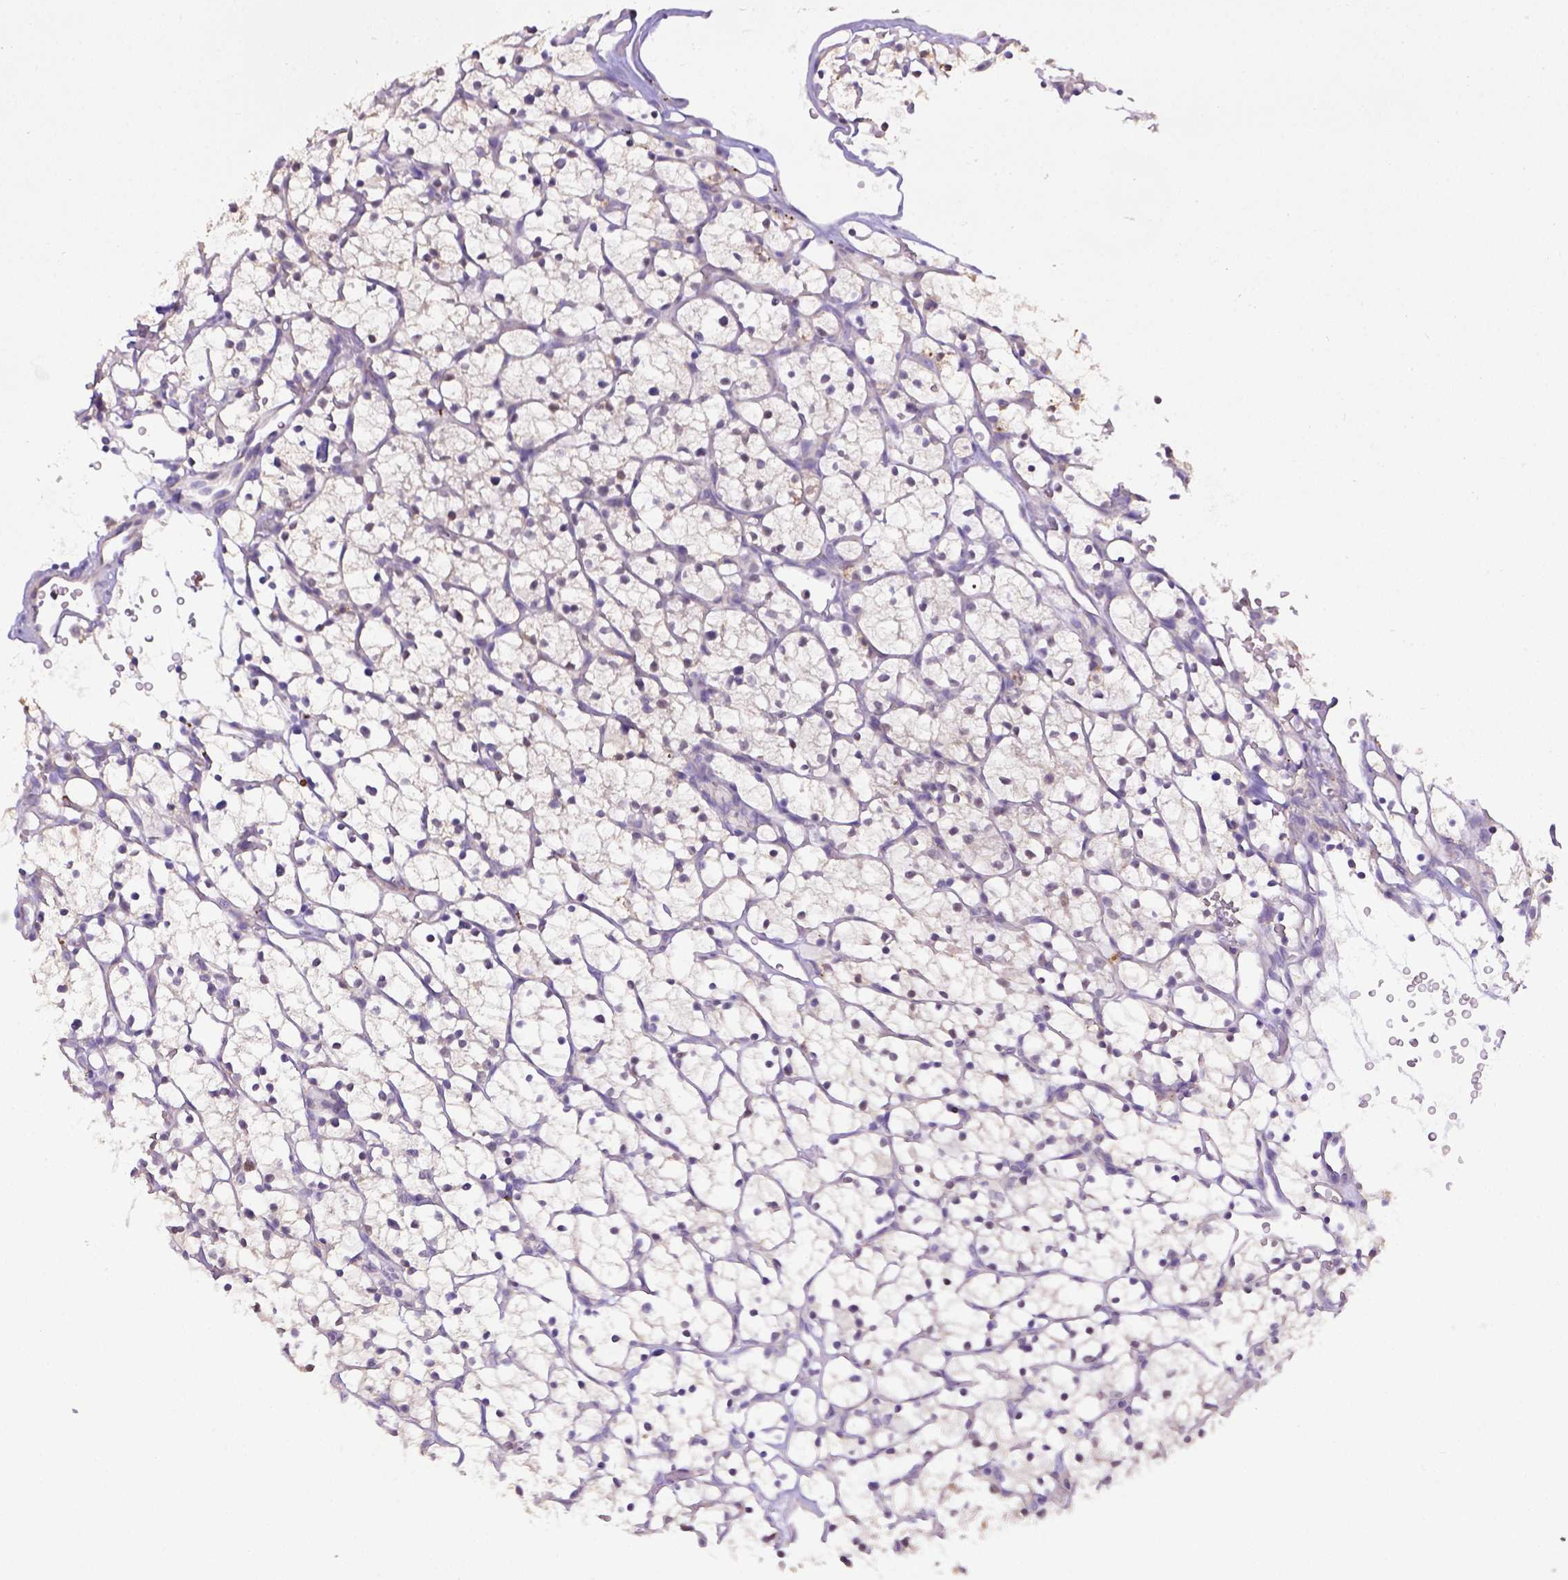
{"staining": {"intensity": "negative", "quantity": "none", "location": "none"}, "tissue": "renal cancer", "cell_type": "Tumor cells", "image_type": "cancer", "snomed": [{"axis": "morphology", "description": "Adenocarcinoma, NOS"}, {"axis": "topography", "description": "Kidney"}], "caption": "High magnification brightfield microscopy of renal cancer stained with DAB (3,3'-diaminobenzidine) (brown) and counterstained with hematoxylin (blue): tumor cells show no significant expression.", "gene": "CD40", "patient": {"sex": "female", "age": 64}}